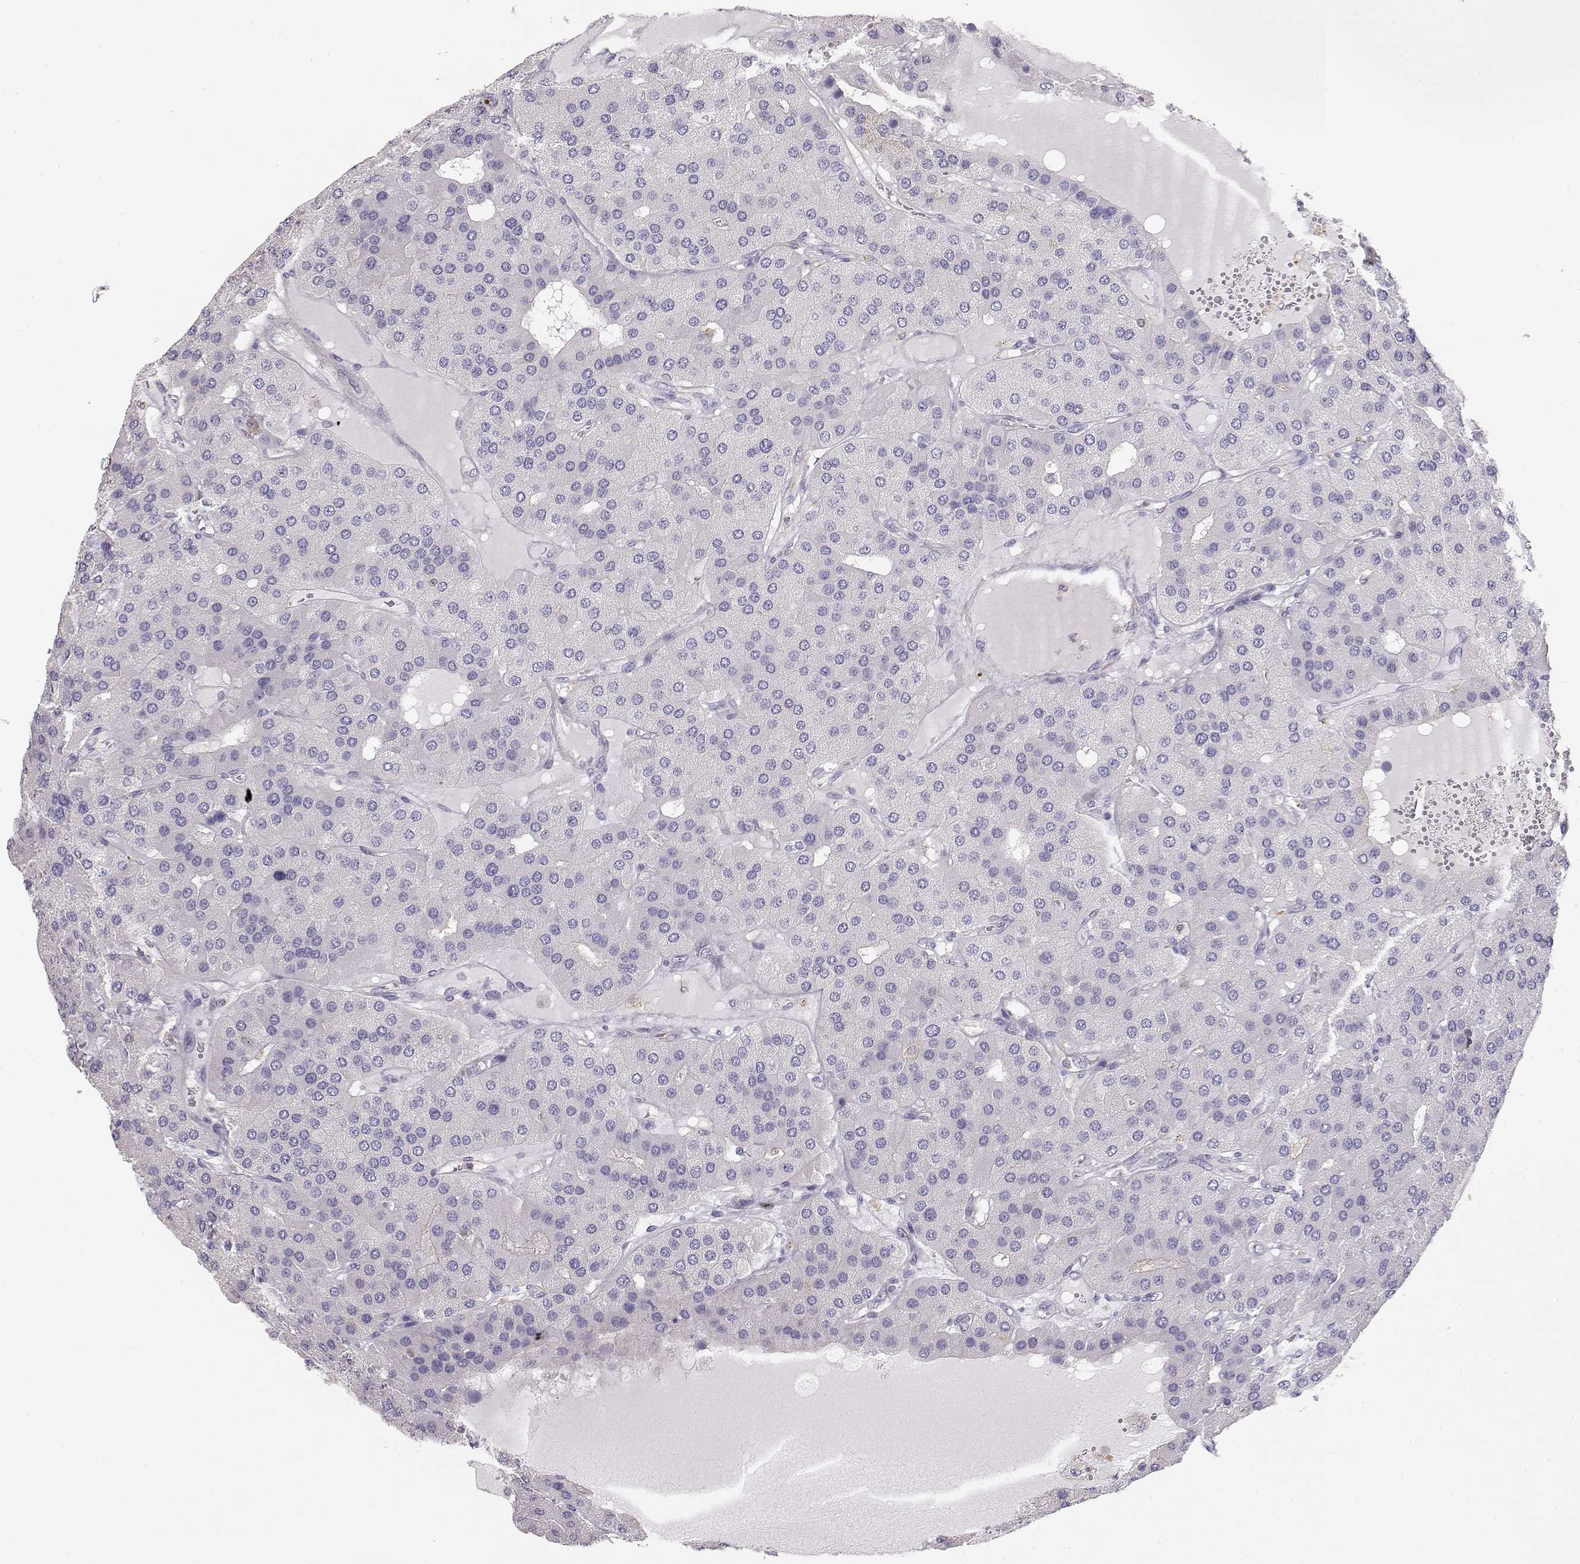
{"staining": {"intensity": "negative", "quantity": "none", "location": "none"}, "tissue": "parathyroid gland", "cell_type": "Glandular cells", "image_type": "normal", "snomed": [{"axis": "morphology", "description": "Normal tissue, NOS"}, {"axis": "morphology", "description": "Adenoma, NOS"}, {"axis": "topography", "description": "Parathyroid gland"}], "caption": "A histopathology image of human parathyroid gland is negative for staining in glandular cells. (DAB immunohistochemistry with hematoxylin counter stain).", "gene": "DAPL1", "patient": {"sex": "female", "age": 86}}